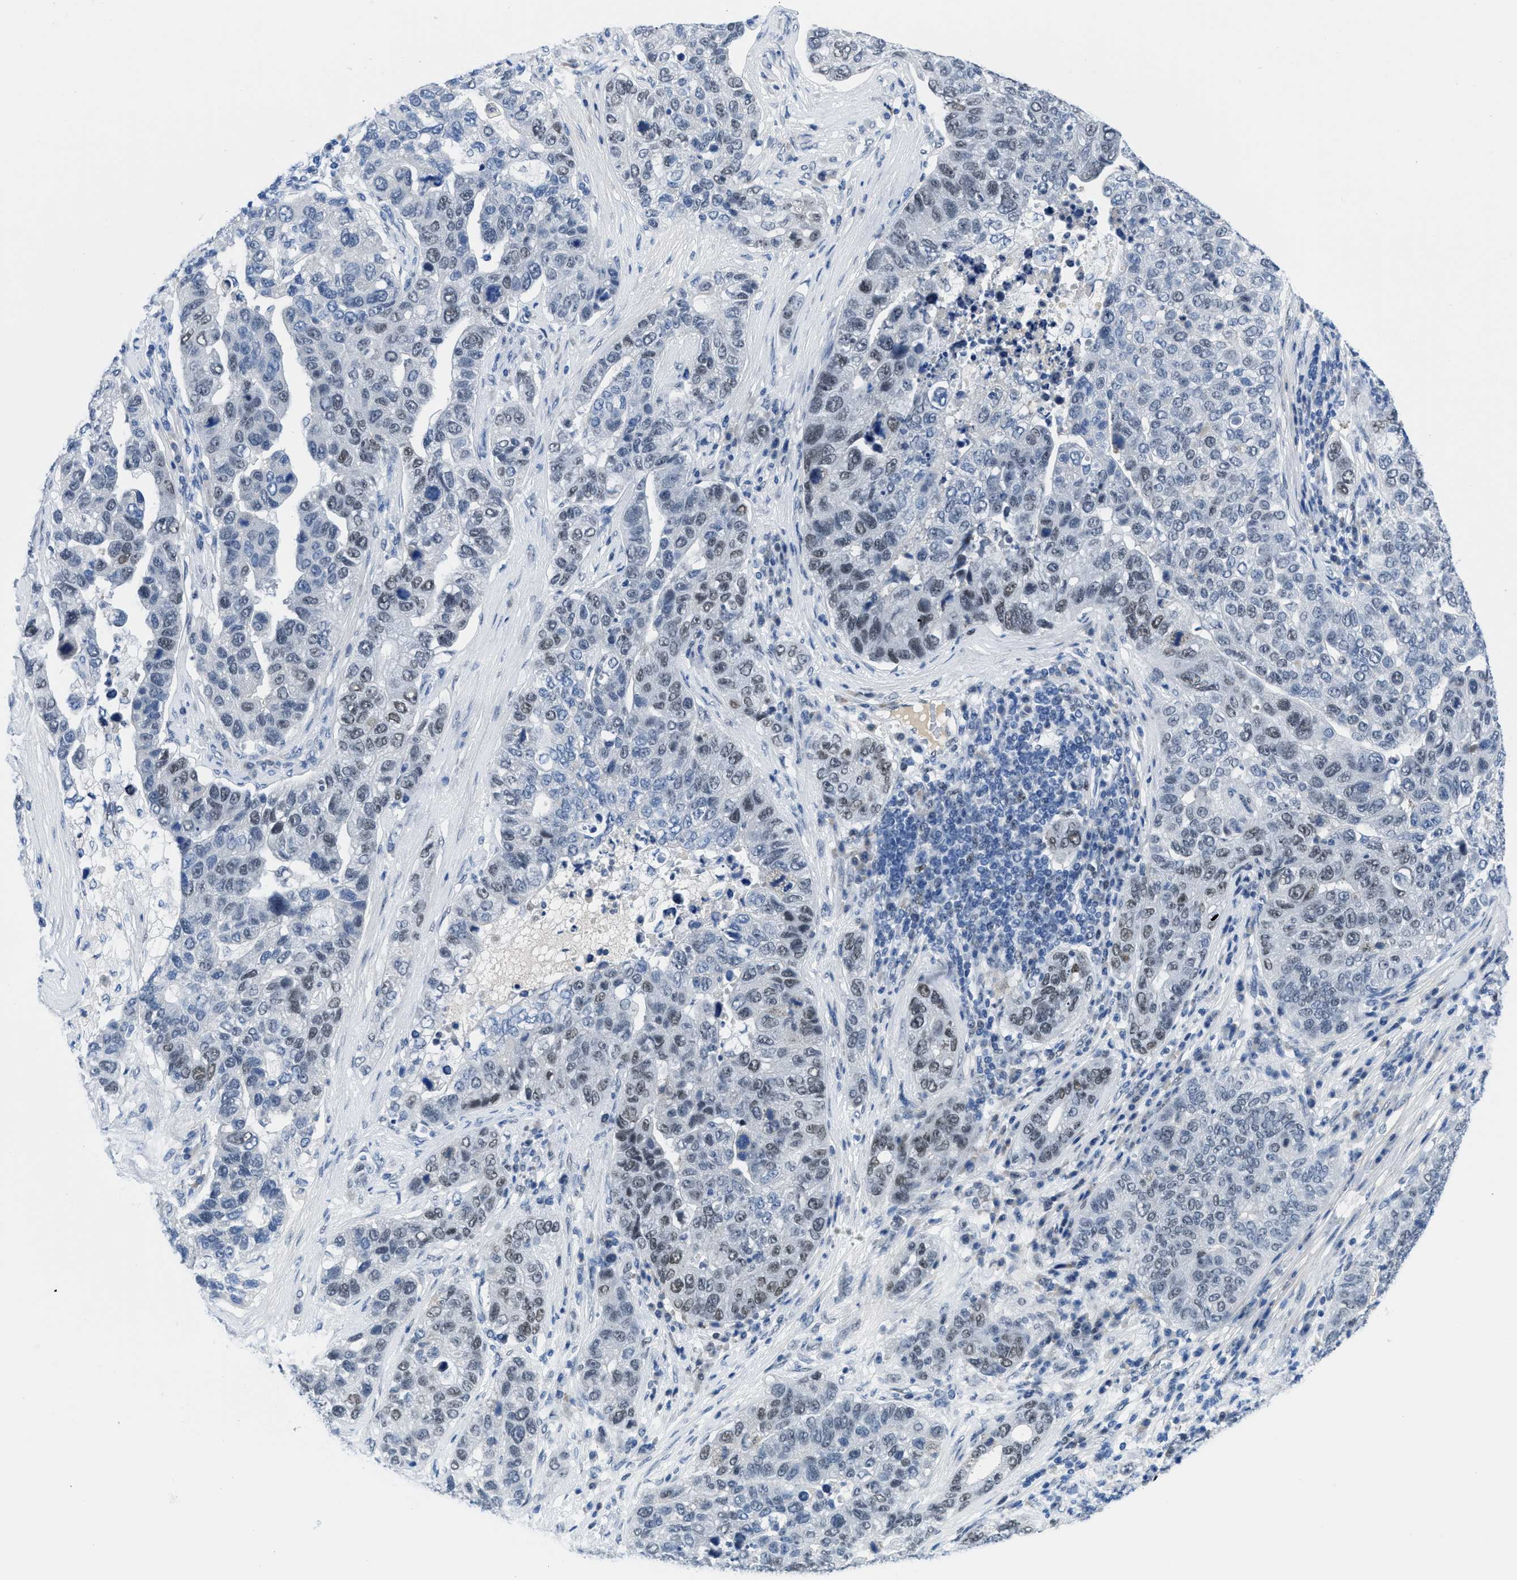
{"staining": {"intensity": "weak", "quantity": "25%-75%", "location": "nuclear"}, "tissue": "pancreatic cancer", "cell_type": "Tumor cells", "image_type": "cancer", "snomed": [{"axis": "morphology", "description": "Adenocarcinoma, NOS"}, {"axis": "topography", "description": "Pancreas"}], "caption": "Immunohistochemical staining of pancreatic adenocarcinoma shows low levels of weak nuclear staining in about 25%-75% of tumor cells.", "gene": "SMARCAD1", "patient": {"sex": "female", "age": 61}}